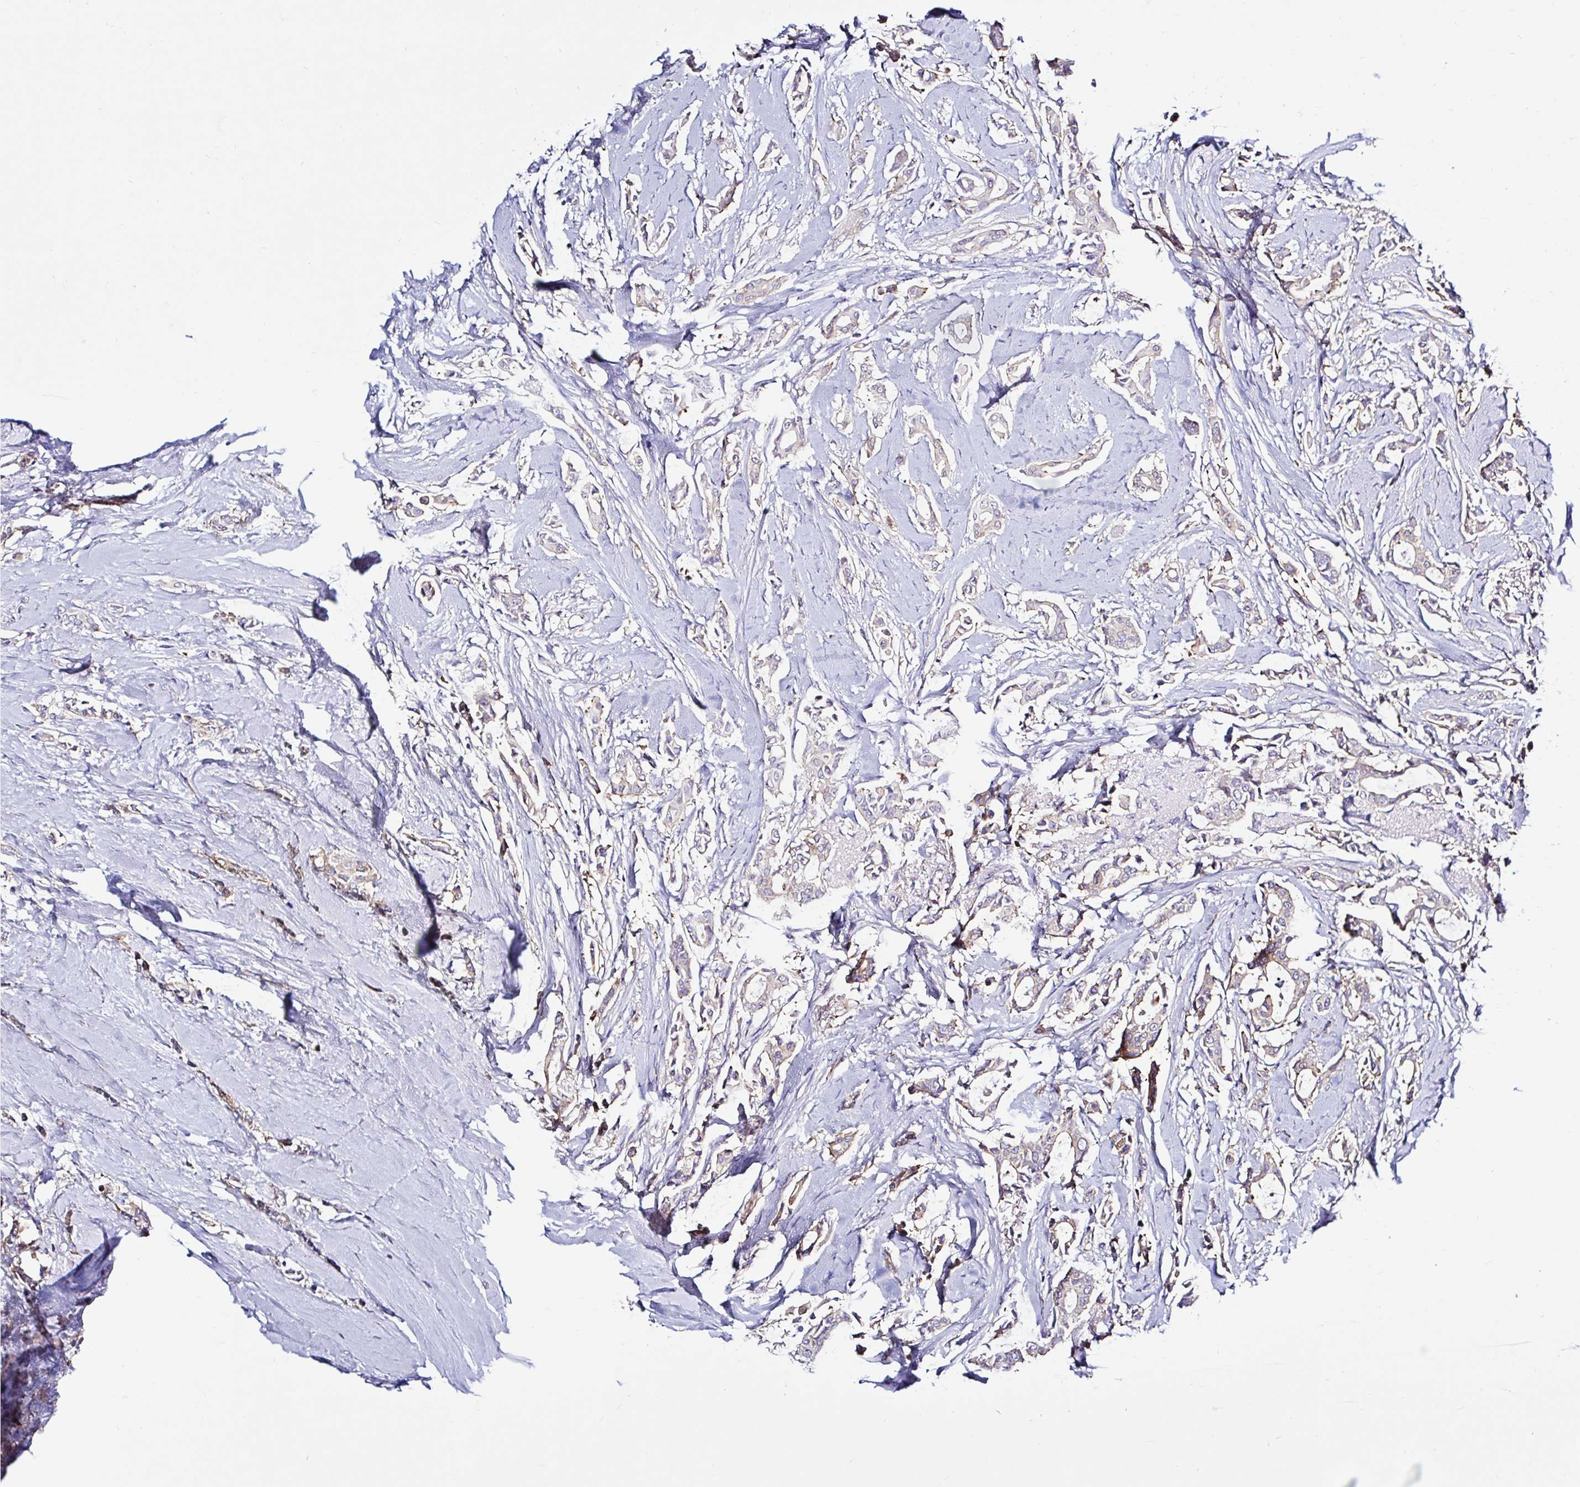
{"staining": {"intensity": "negative", "quantity": "none", "location": "none"}, "tissue": "breast cancer", "cell_type": "Tumor cells", "image_type": "cancer", "snomed": [{"axis": "morphology", "description": "Duct carcinoma"}, {"axis": "topography", "description": "Breast"}], "caption": "Immunohistochemistry of breast cancer exhibits no staining in tumor cells.", "gene": "LARS1", "patient": {"sex": "female", "age": 64}}